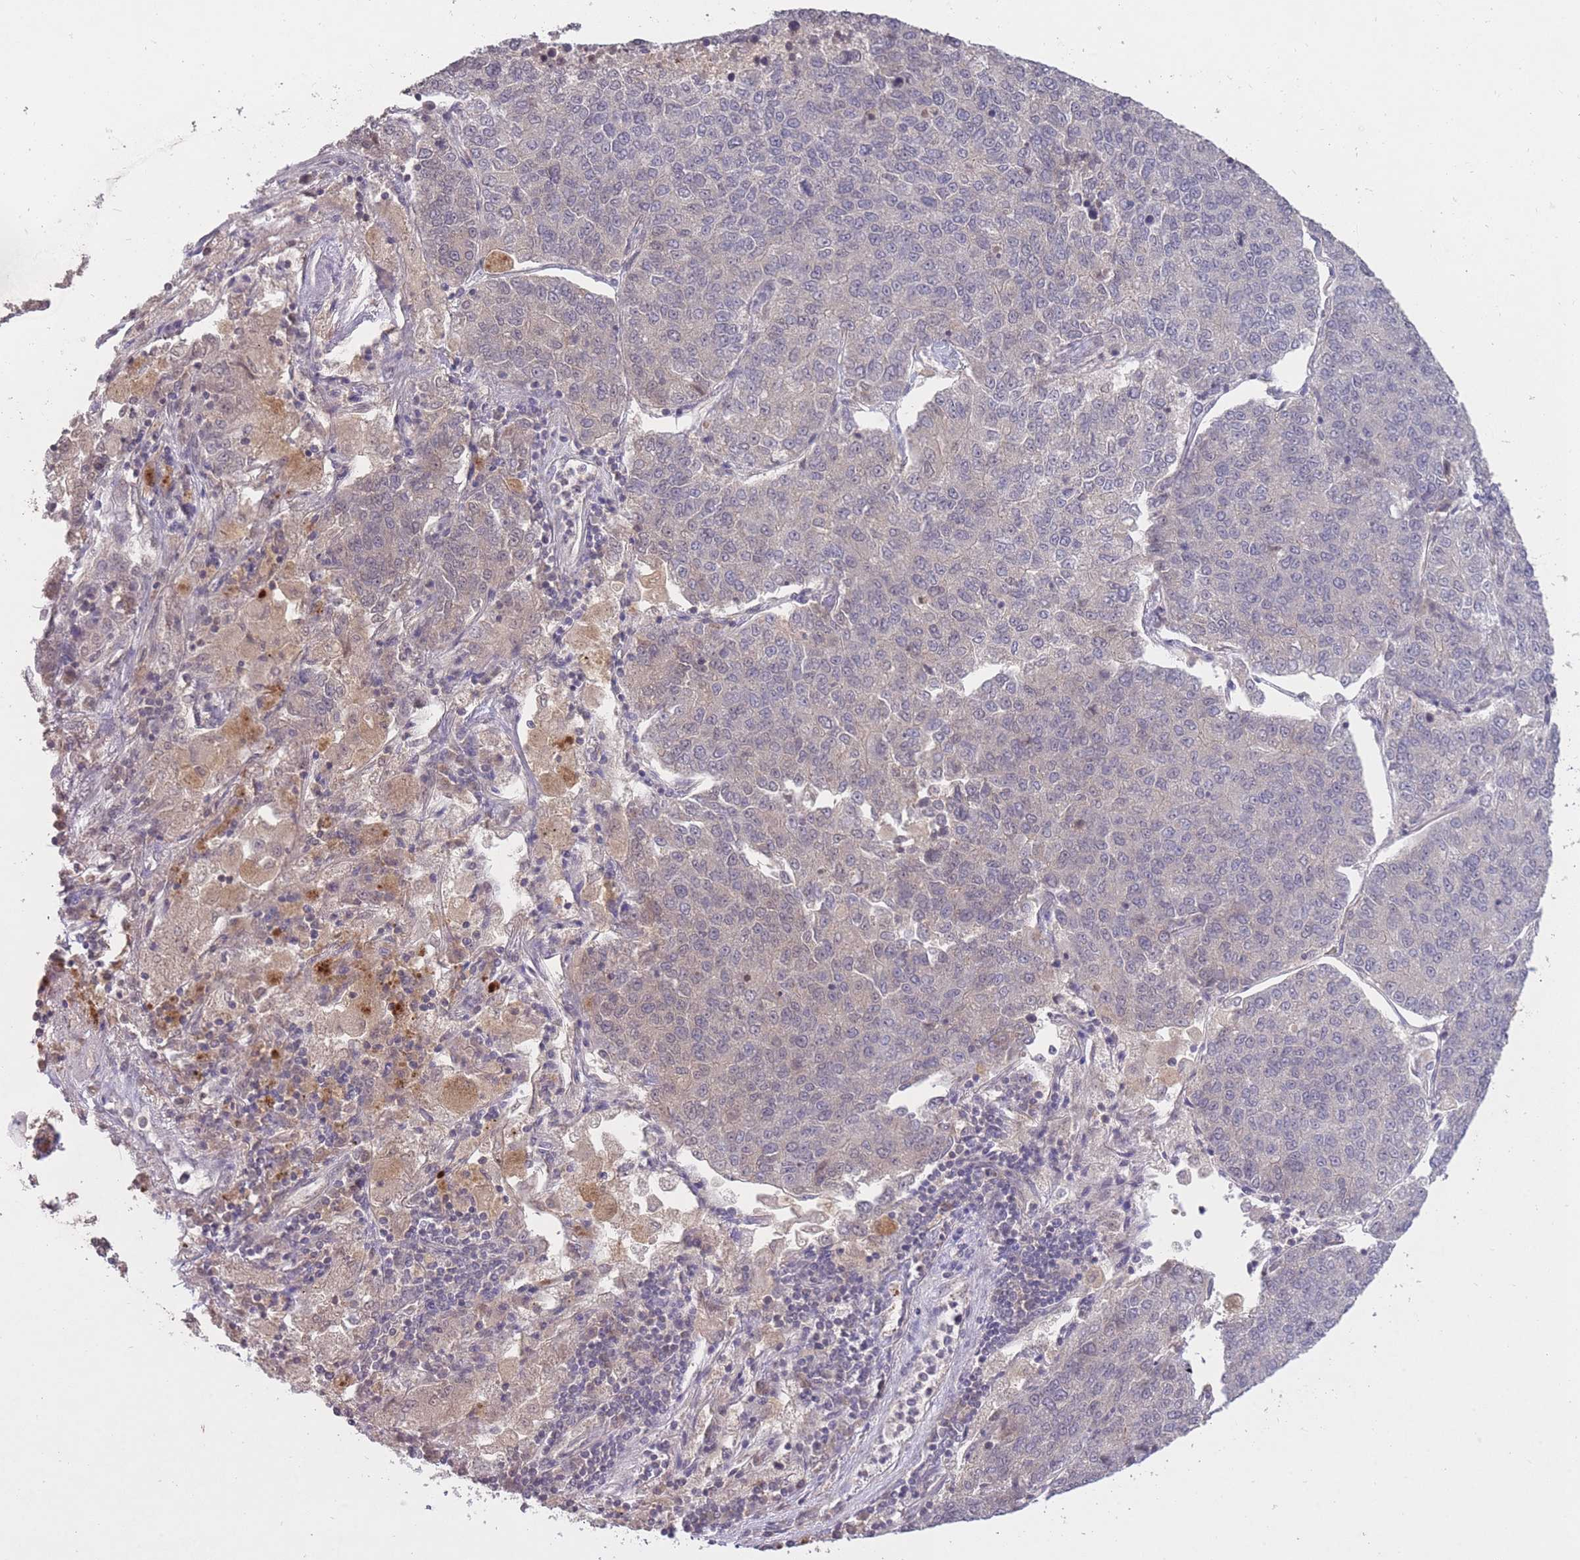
{"staining": {"intensity": "negative", "quantity": "none", "location": "none"}, "tissue": "lung cancer", "cell_type": "Tumor cells", "image_type": "cancer", "snomed": [{"axis": "morphology", "description": "Adenocarcinoma, NOS"}, {"axis": "topography", "description": "Lung"}], "caption": "Tumor cells are negative for brown protein staining in lung cancer.", "gene": "ADCYAP1R1", "patient": {"sex": "male", "age": 49}}